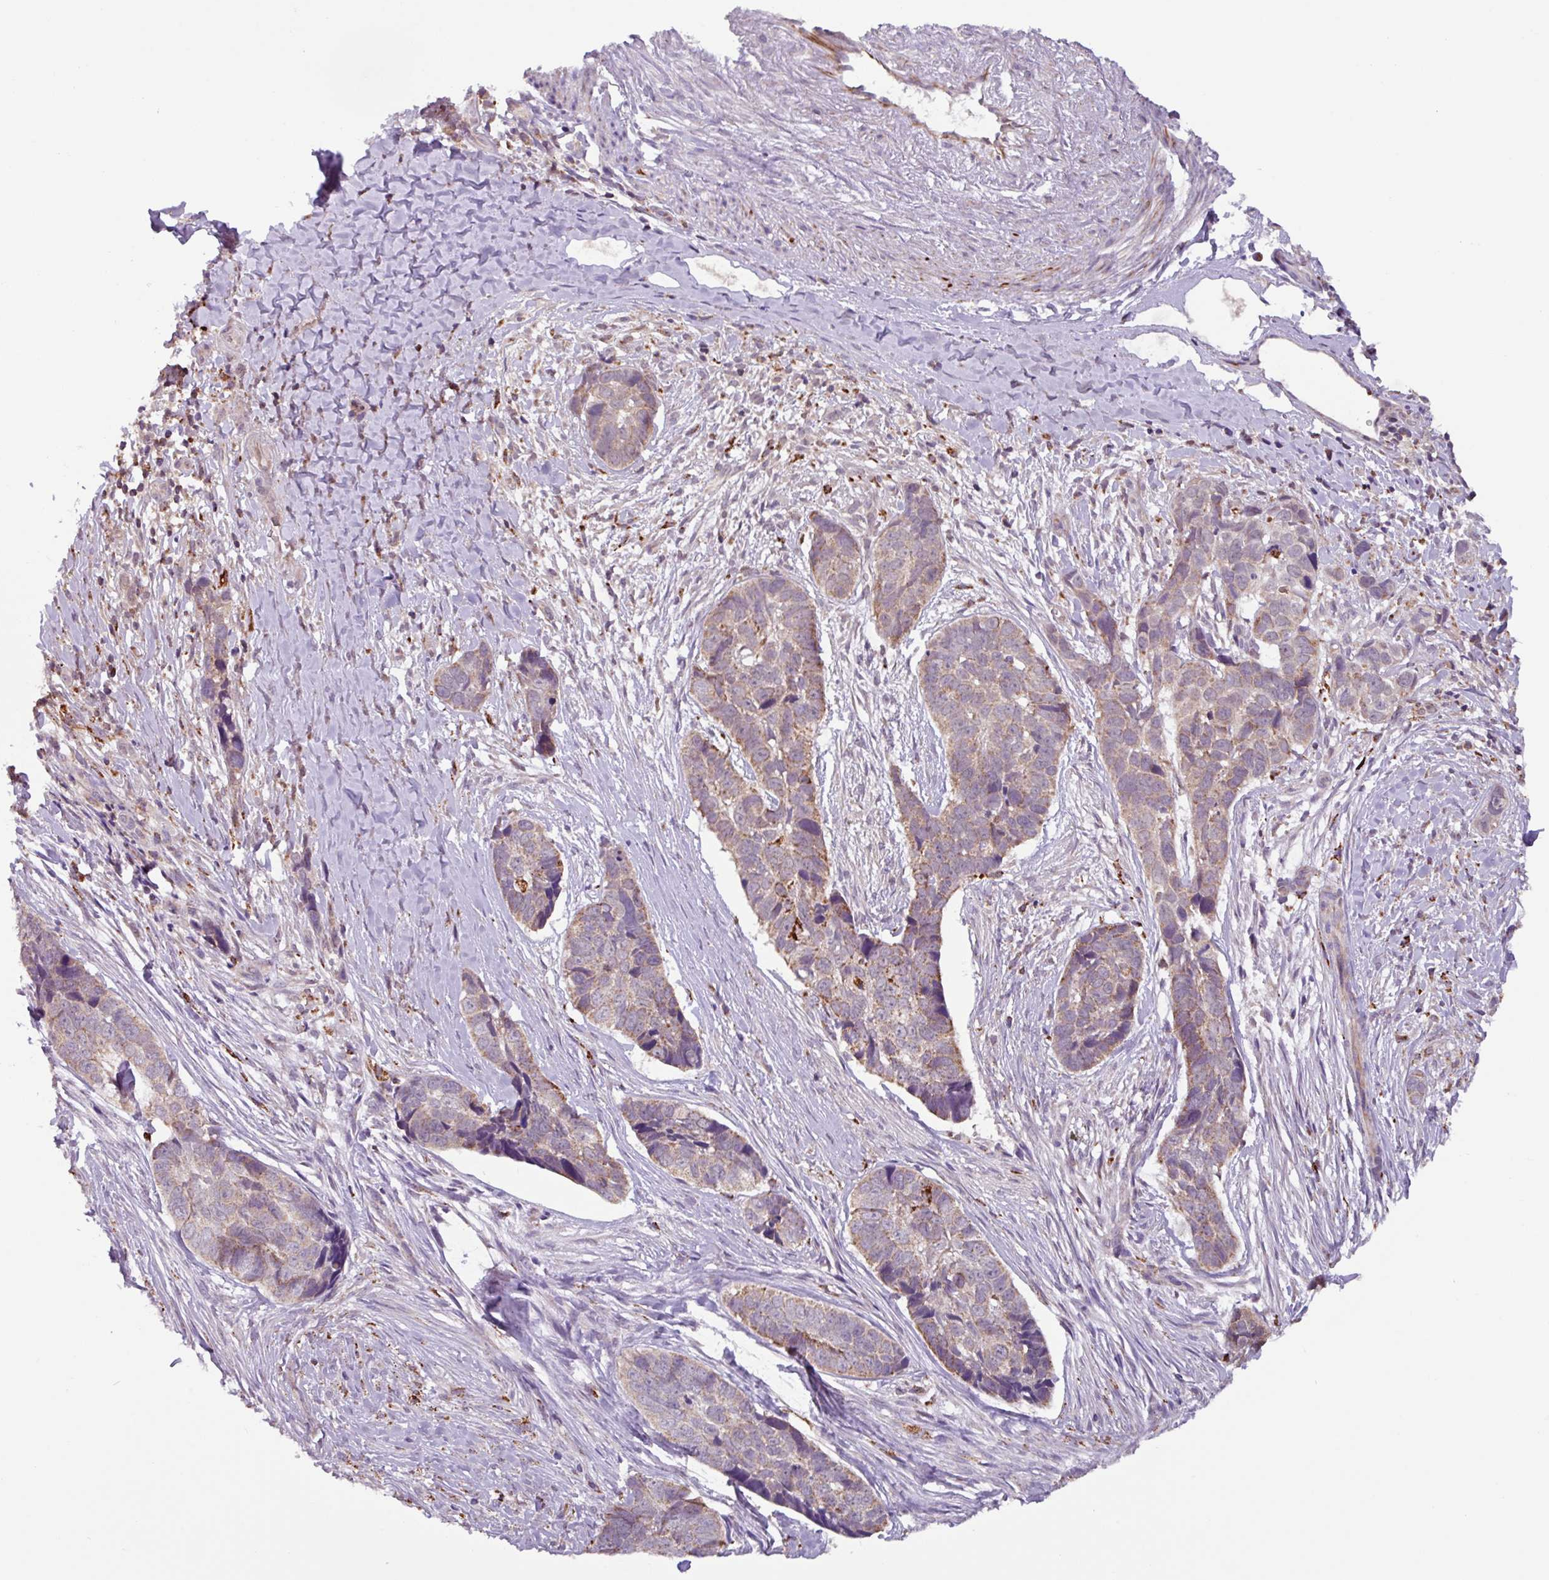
{"staining": {"intensity": "weak", "quantity": ">75%", "location": "cytoplasmic/membranous"}, "tissue": "skin cancer", "cell_type": "Tumor cells", "image_type": "cancer", "snomed": [{"axis": "morphology", "description": "Basal cell carcinoma"}, {"axis": "topography", "description": "Skin"}], "caption": "Tumor cells exhibit weak cytoplasmic/membranous positivity in approximately >75% of cells in skin cancer.", "gene": "AKIRIN1", "patient": {"sex": "female", "age": 82}}